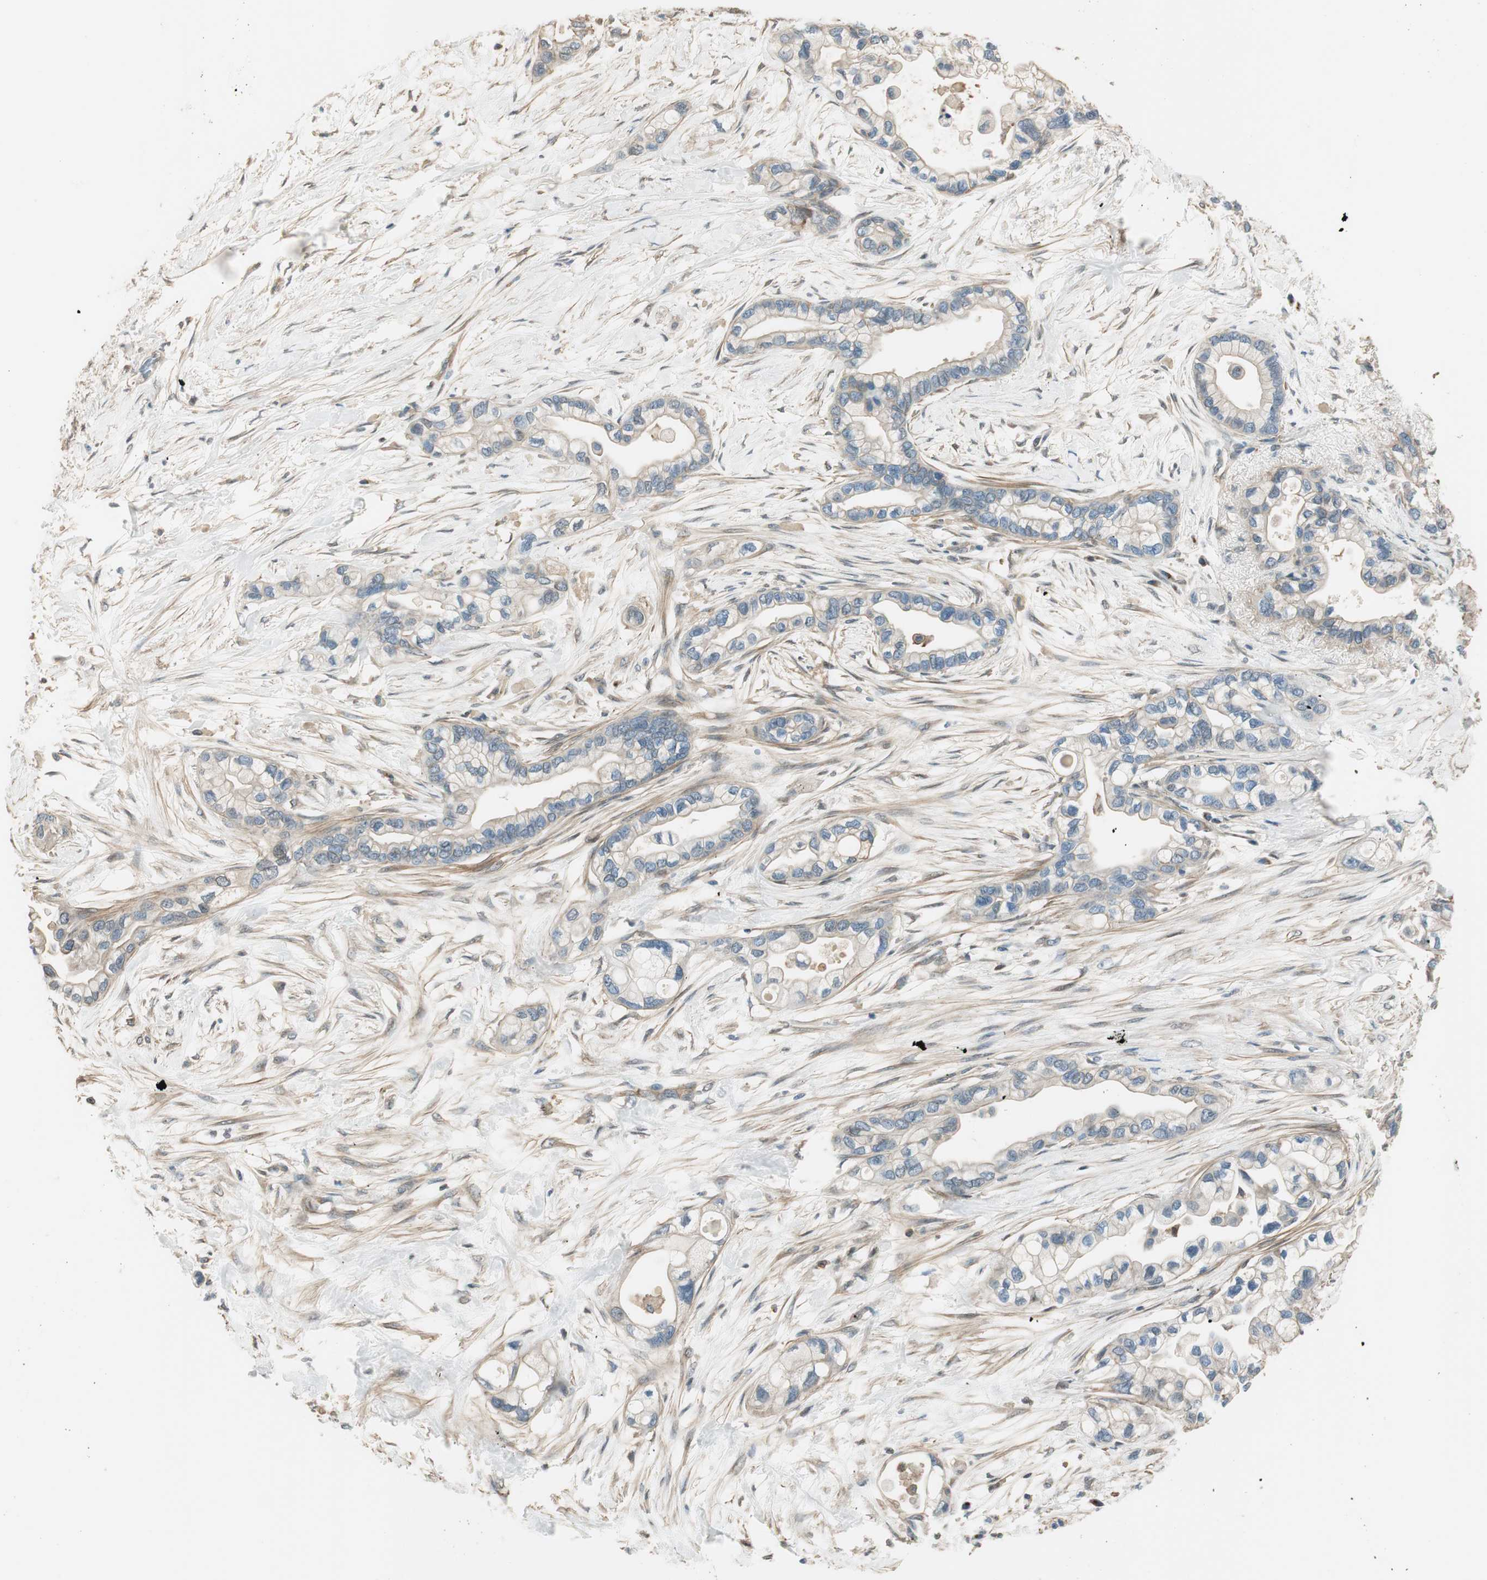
{"staining": {"intensity": "weak", "quantity": "25%-75%", "location": "cytoplasmic/membranous"}, "tissue": "pancreatic cancer", "cell_type": "Tumor cells", "image_type": "cancer", "snomed": [{"axis": "morphology", "description": "Adenocarcinoma, NOS"}, {"axis": "topography", "description": "Pancreas"}], "caption": "Human adenocarcinoma (pancreatic) stained for a protein (brown) reveals weak cytoplasmic/membranous positive expression in about 25%-75% of tumor cells.", "gene": "PI4K2B", "patient": {"sex": "female", "age": 77}}